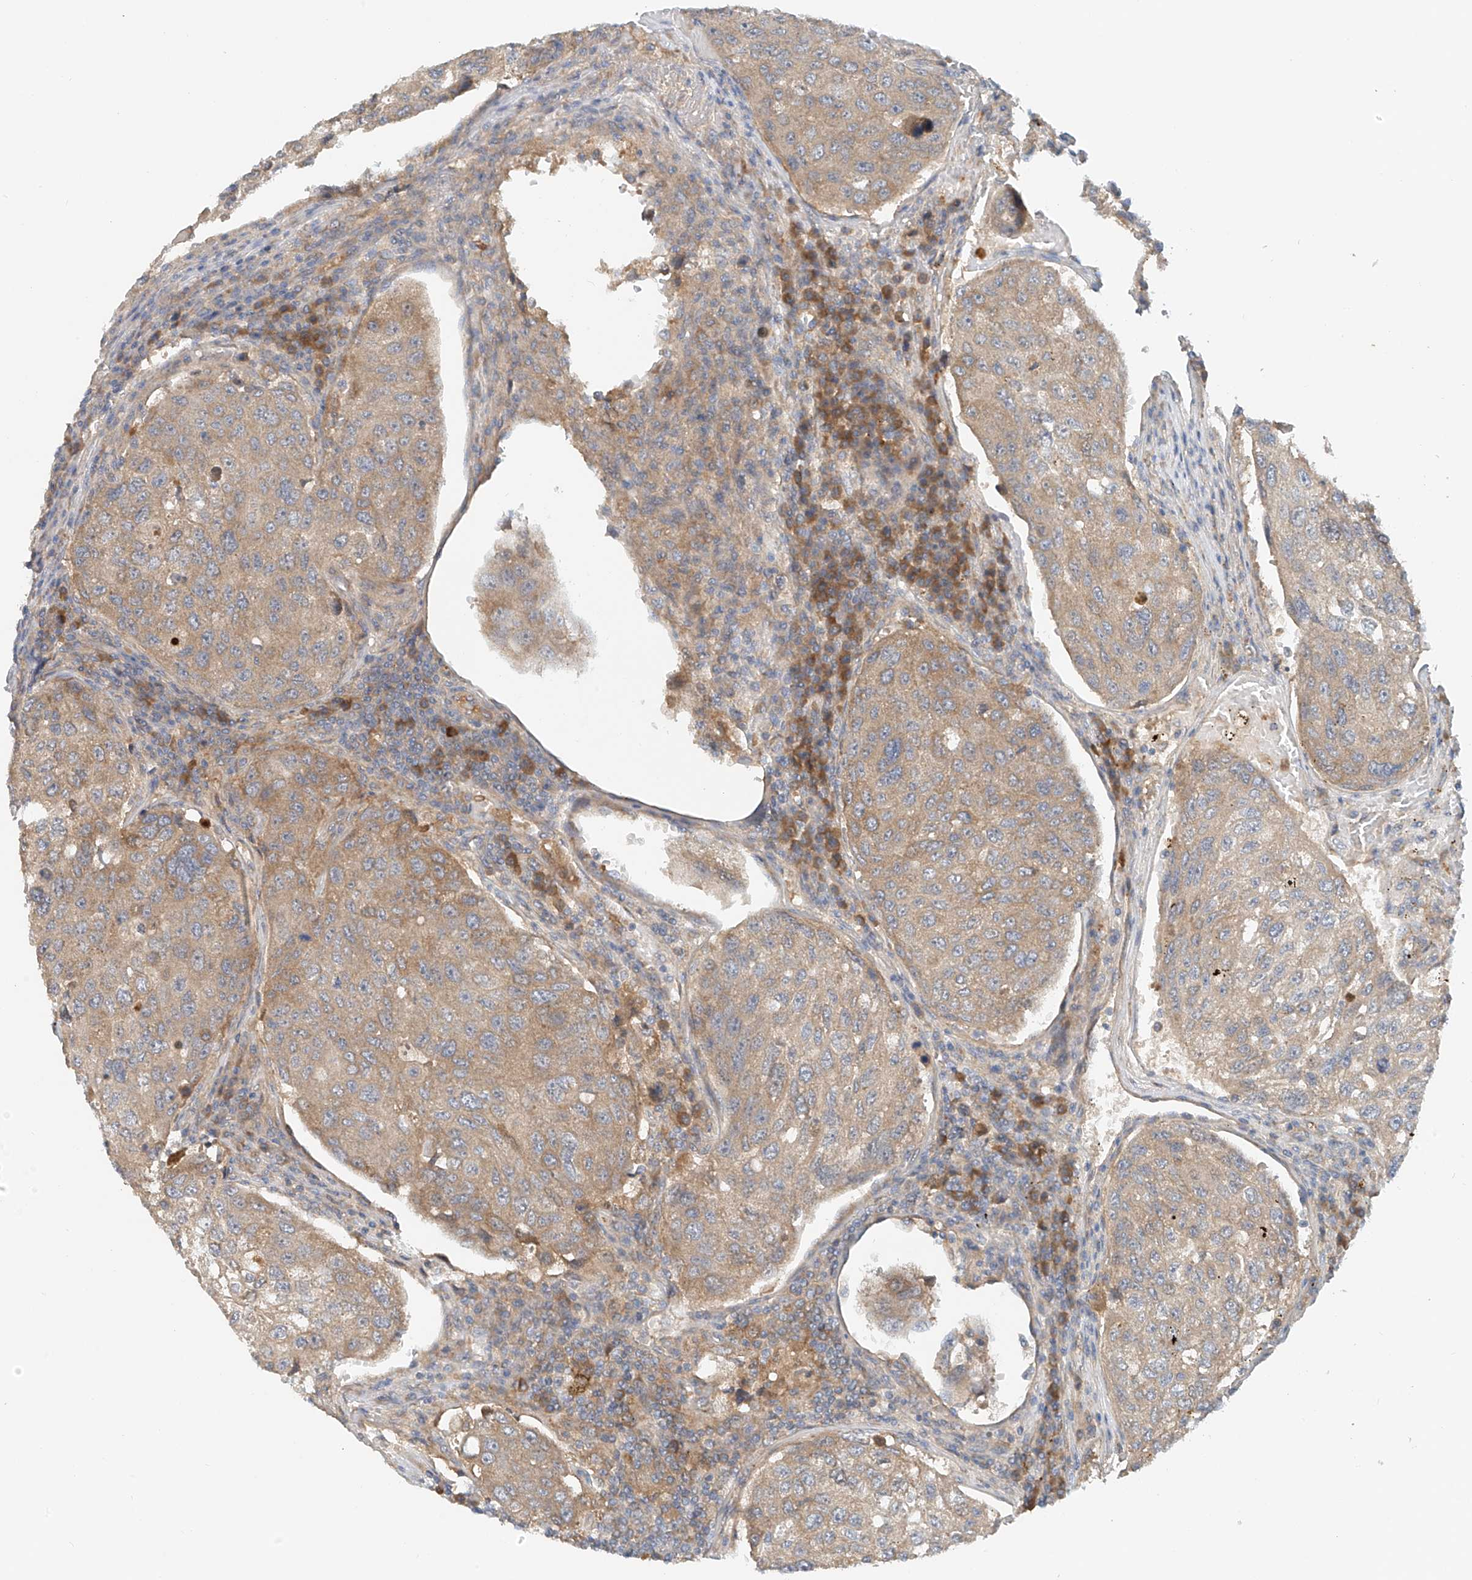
{"staining": {"intensity": "weak", "quantity": ">75%", "location": "cytoplasmic/membranous"}, "tissue": "urothelial cancer", "cell_type": "Tumor cells", "image_type": "cancer", "snomed": [{"axis": "morphology", "description": "Urothelial carcinoma, High grade"}, {"axis": "topography", "description": "Lymph node"}, {"axis": "topography", "description": "Urinary bladder"}], "caption": "This is an image of immunohistochemistry (IHC) staining of urothelial cancer, which shows weak positivity in the cytoplasmic/membranous of tumor cells.", "gene": "LYRM9", "patient": {"sex": "male", "age": 51}}